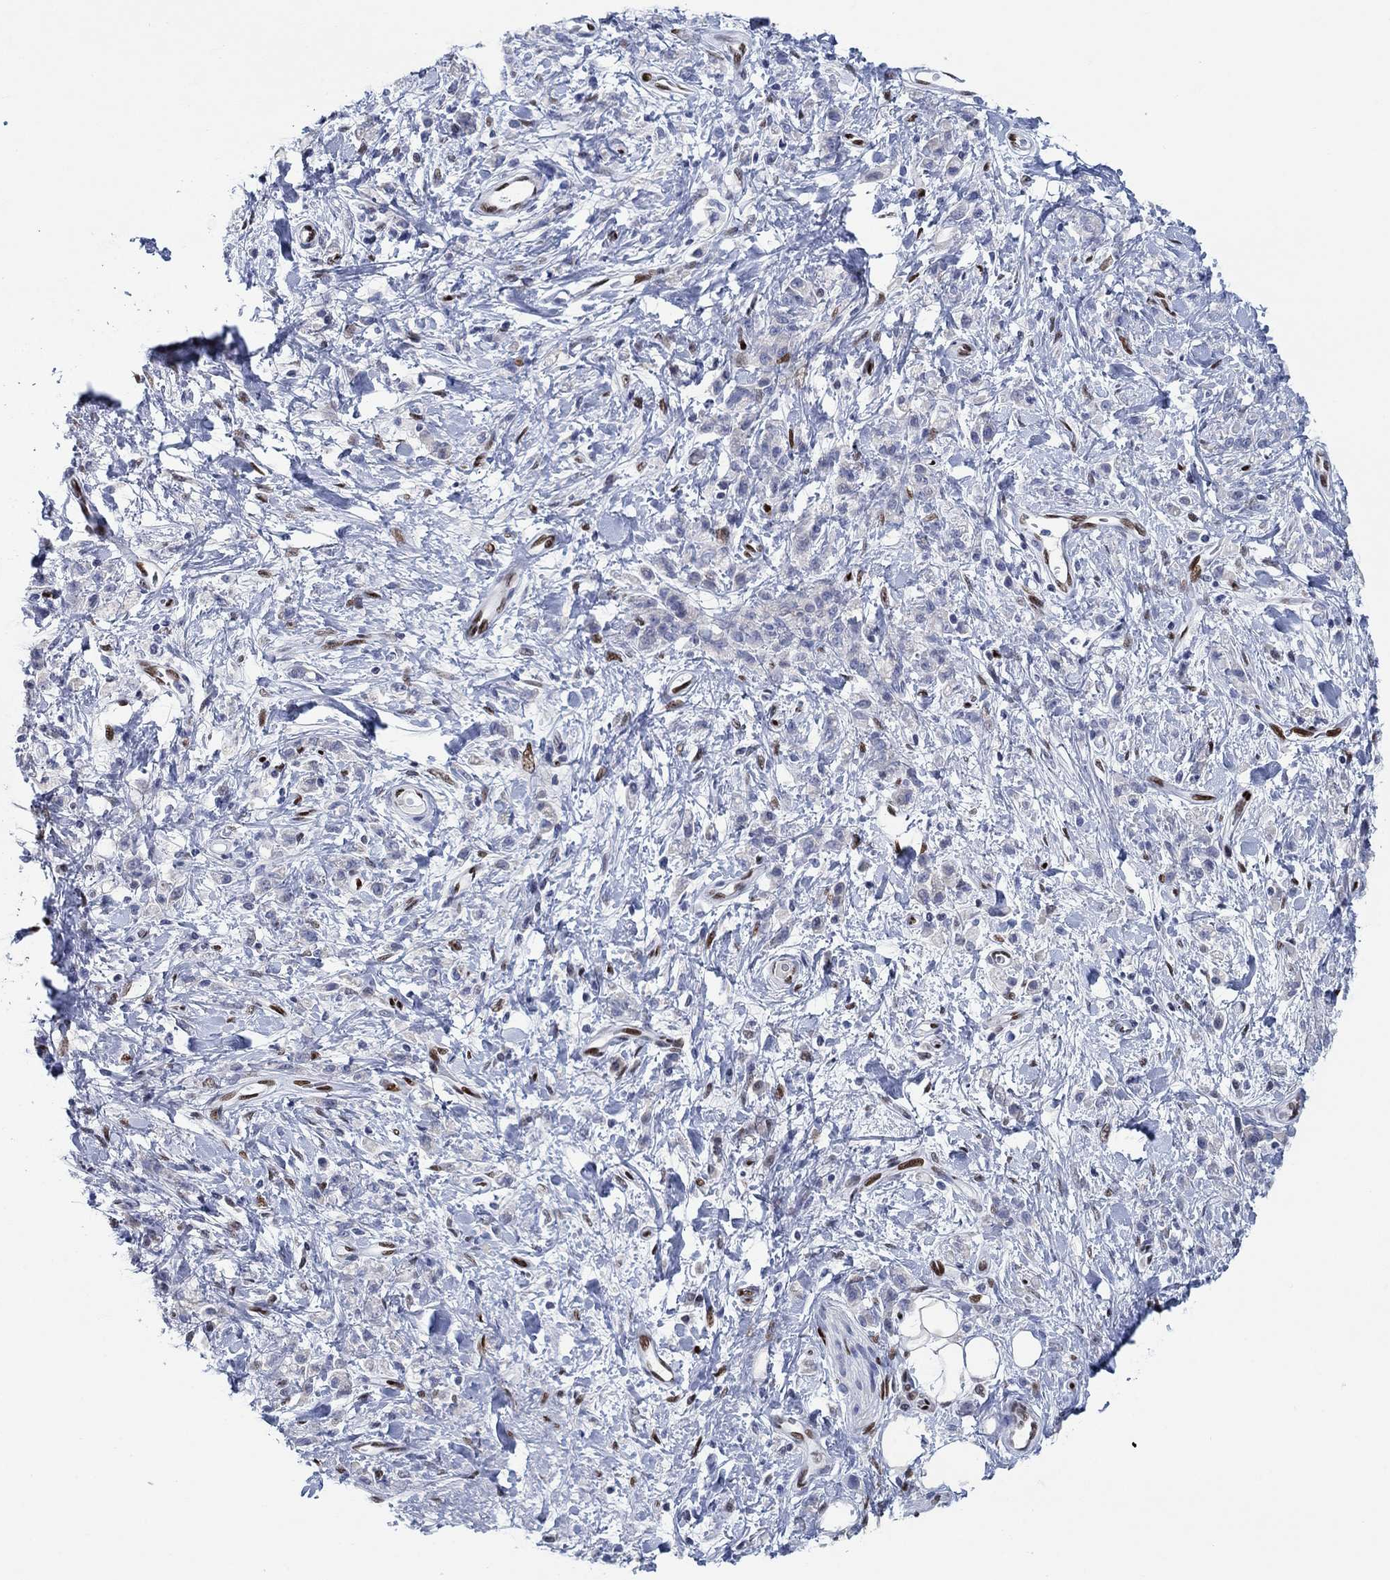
{"staining": {"intensity": "negative", "quantity": "none", "location": "none"}, "tissue": "stomach cancer", "cell_type": "Tumor cells", "image_type": "cancer", "snomed": [{"axis": "morphology", "description": "Adenocarcinoma, NOS"}, {"axis": "topography", "description": "Stomach"}], "caption": "Tumor cells are negative for protein expression in human stomach adenocarcinoma.", "gene": "ZEB1", "patient": {"sex": "male", "age": 77}}